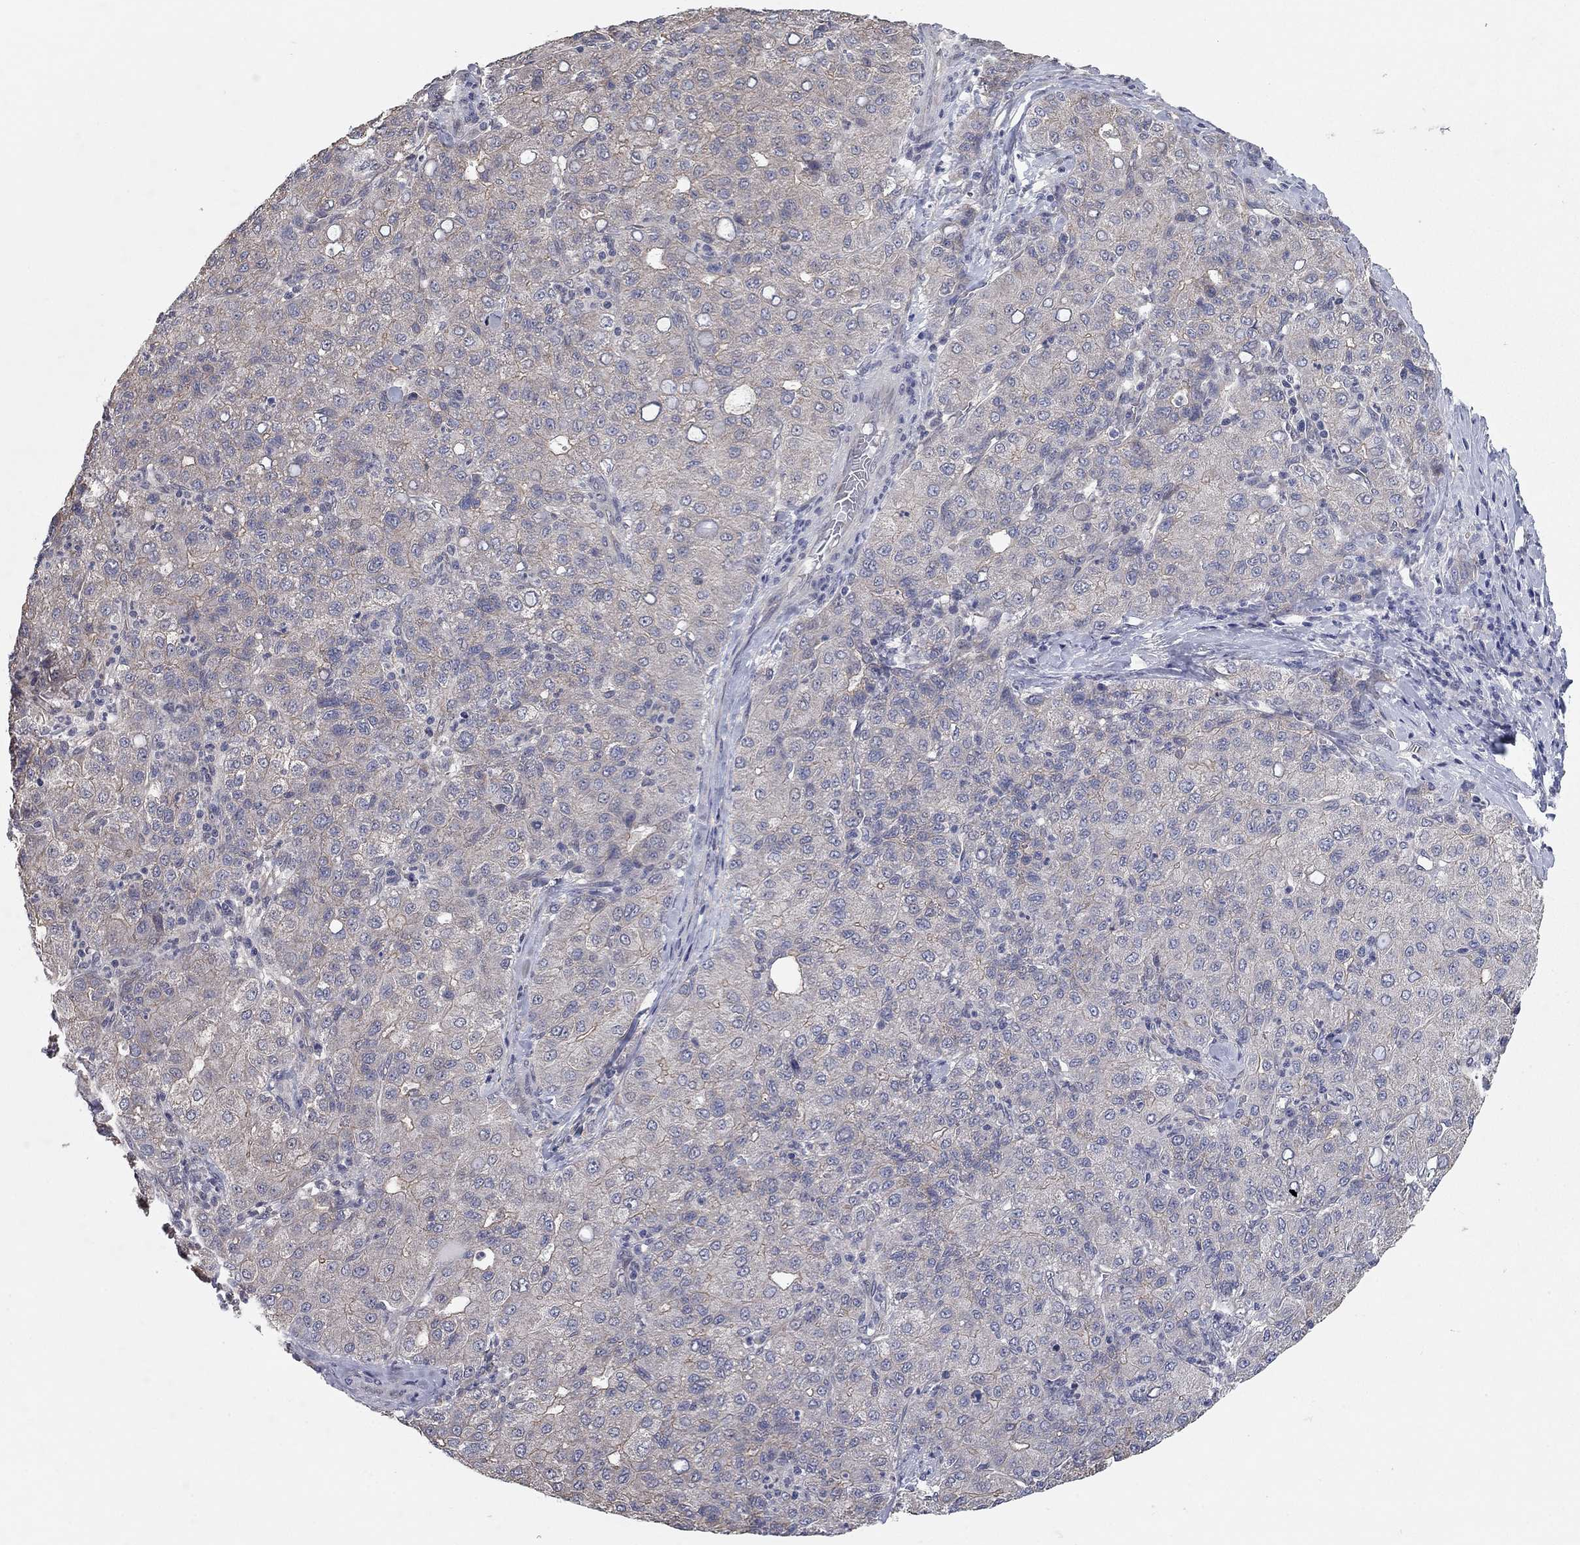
{"staining": {"intensity": "negative", "quantity": "none", "location": "none"}, "tissue": "liver cancer", "cell_type": "Tumor cells", "image_type": "cancer", "snomed": [{"axis": "morphology", "description": "Carcinoma, Hepatocellular, NOS"}, {"axis": "topography", "description": "Liver"}], "caption": "There is no significant staining in tumor cells of liver cancer (hepatocellular carcinoma). (DAB IHC, high magnification).", "gene": "WASF3", "patient": {"sex": "male", "age": 65}}